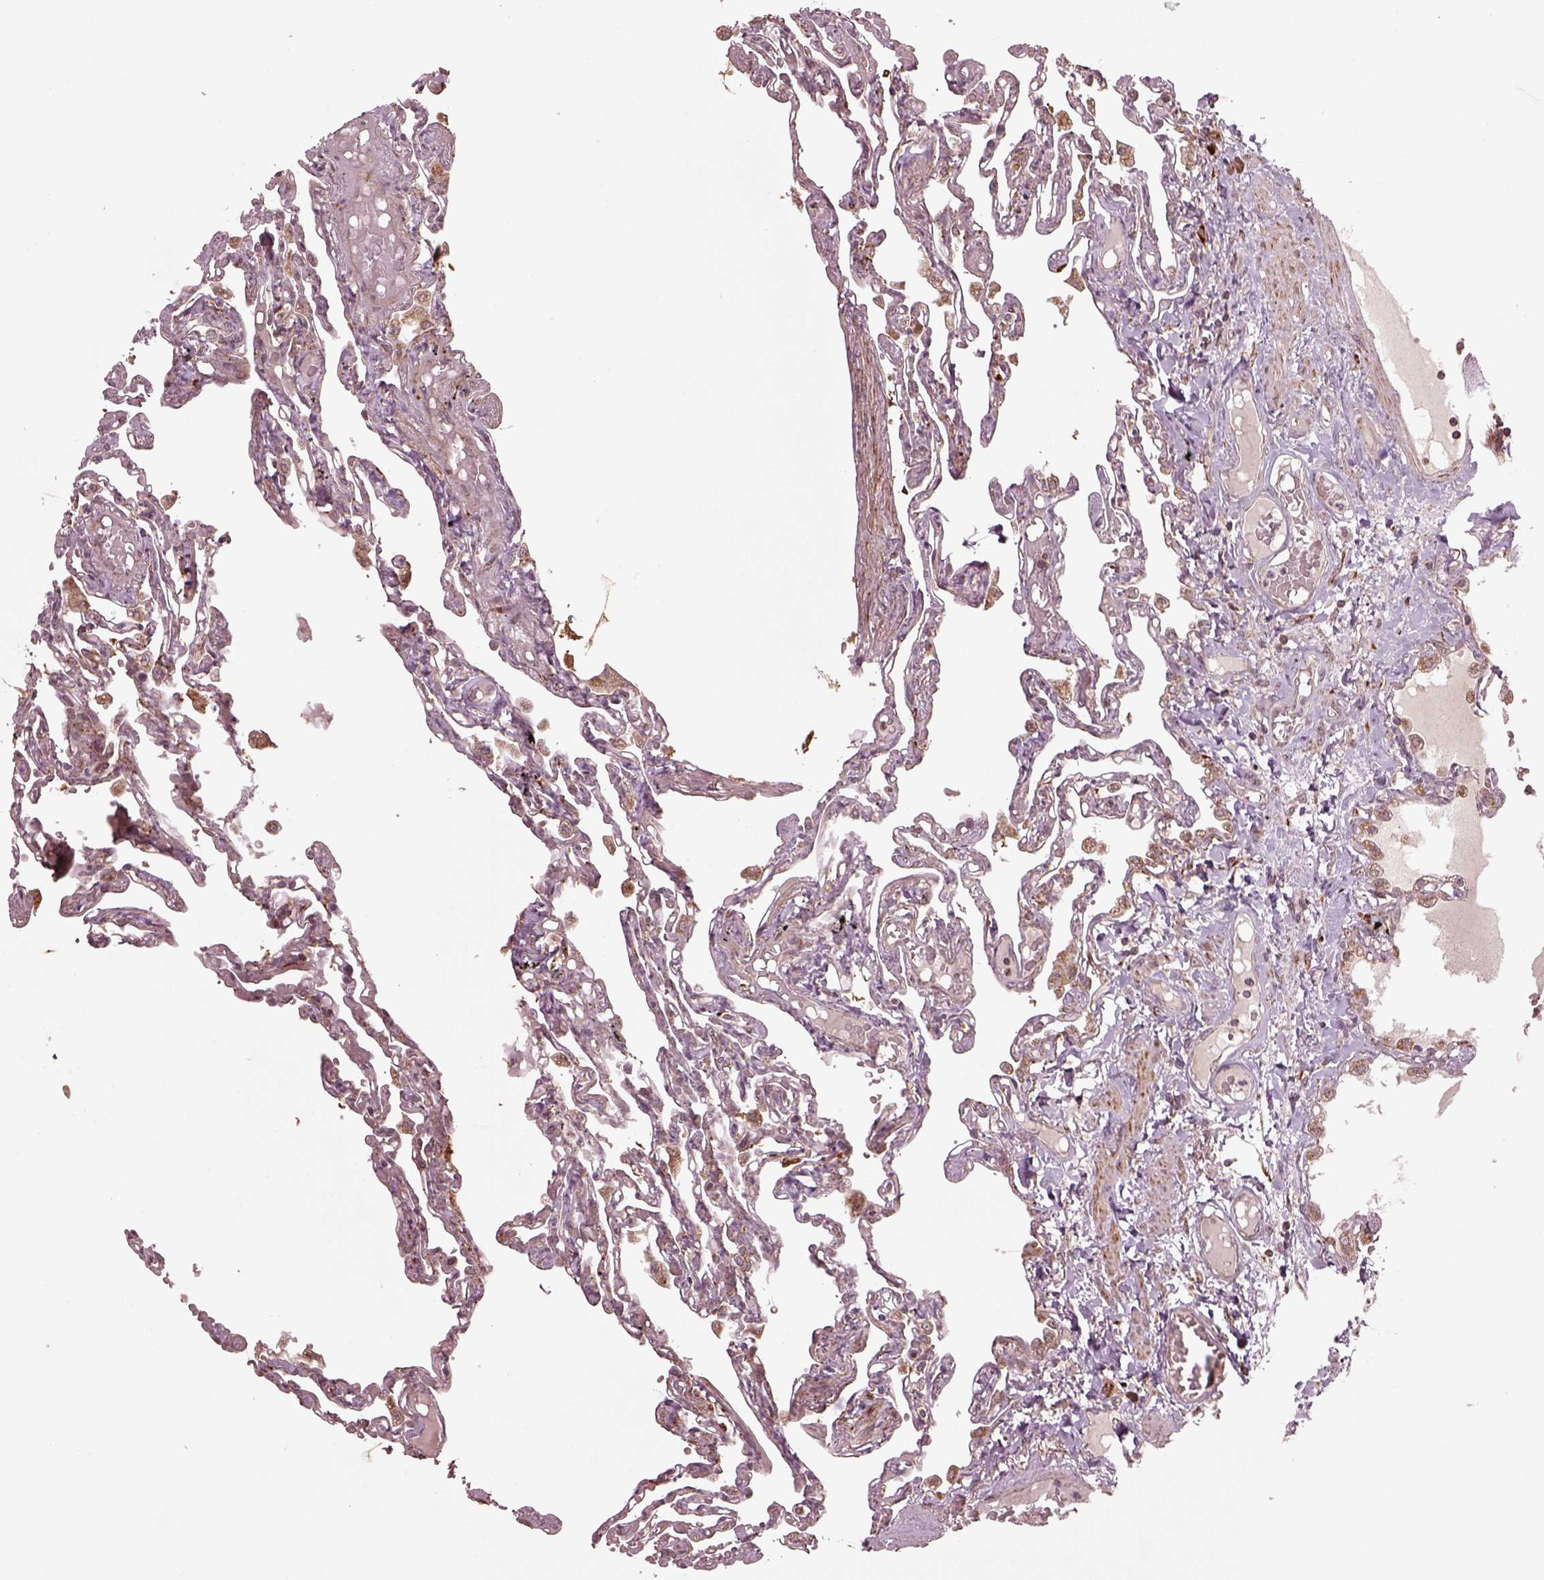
{"staining": {"intensity": "moderate", "quantity": "<25%", "location": "cytoplasmic/membranous"}, "tissue": "lung", "cell_type": "Alveolar cells", "image_type": "normal", "snomed": [{"axis": "morphology", "description": "Normal tissue, NOS"}, {"axis": "morphology", "description": "Adenocarcinoma, NOS"}, {"axis": "topography", "description": "Cartilage tissue"}, {"axis": "topography", "description": "Lung"}], "caption": "A brown stain shows moderate cytoplasmic/membranous positivity of a protein in alveolar cells of normal lung.", "gene": "SEL1L3", "patient": {"sex": "female", "age": 67}}